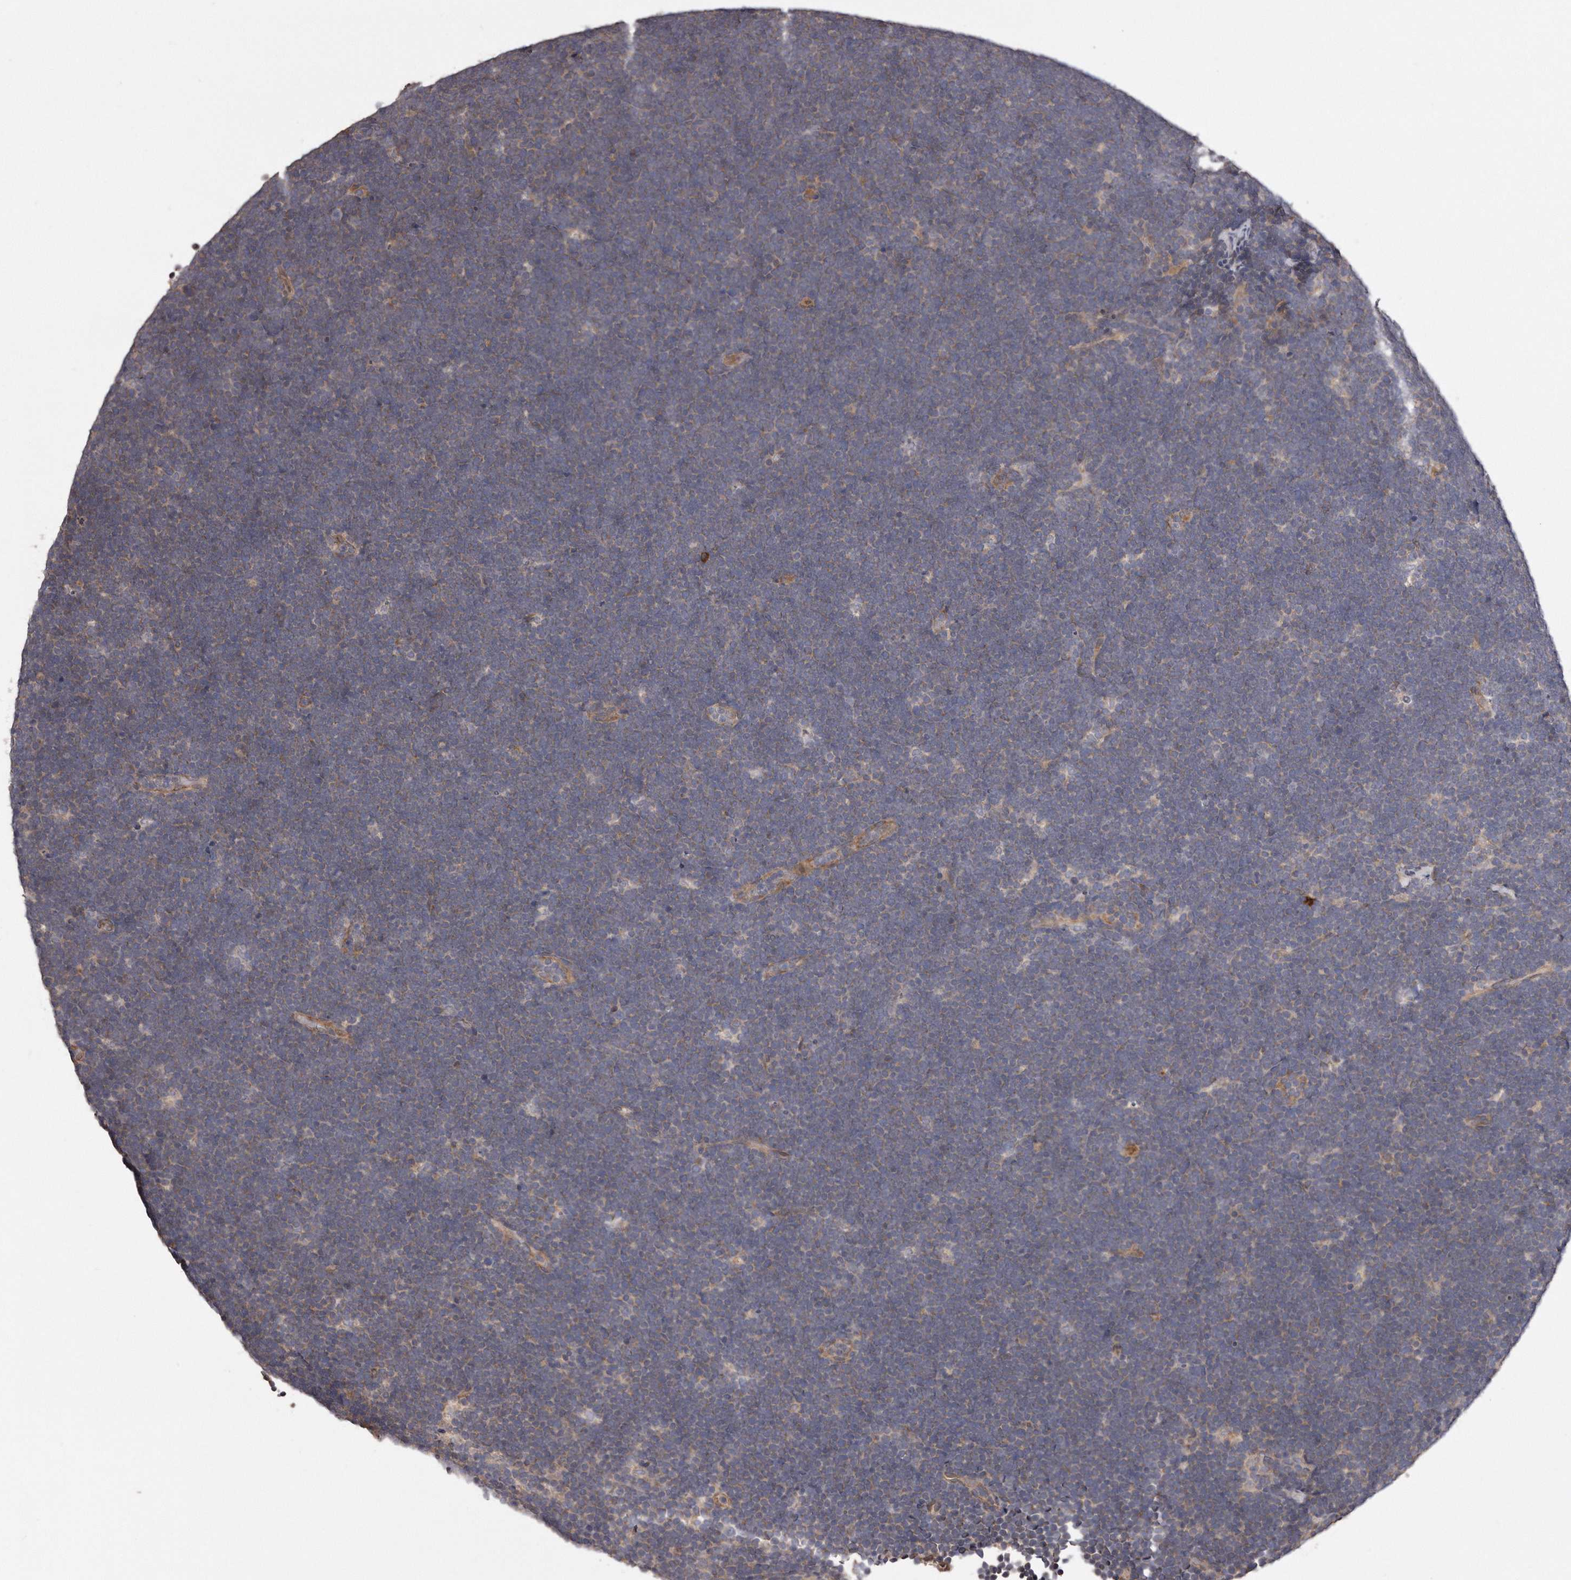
{"staining": {"intensity": "negative", "quantity": "none", "location": "none"}, "tissue": "lymphoma", "cell_type": "Tumor cells", "image_type": "cancer", "snomed": [{"axis": "morphology", "description": "Malignant lymphoma, non-Hodgkin's type, High grade"}, {"axis": "topography", "description": "Lymph node"}], "caption": "Tumor cells show no significant protein expression in high-grade malignant lymphoma, non-Hodgkin's type. The staining was performed using DAB to visualize the protein expression in brown, while the nuclei were stained in blue with hematoxylin (Magnification: 20x).", "gene": "ARMCX1", "patient": {"sex": "male", "age": 13}}